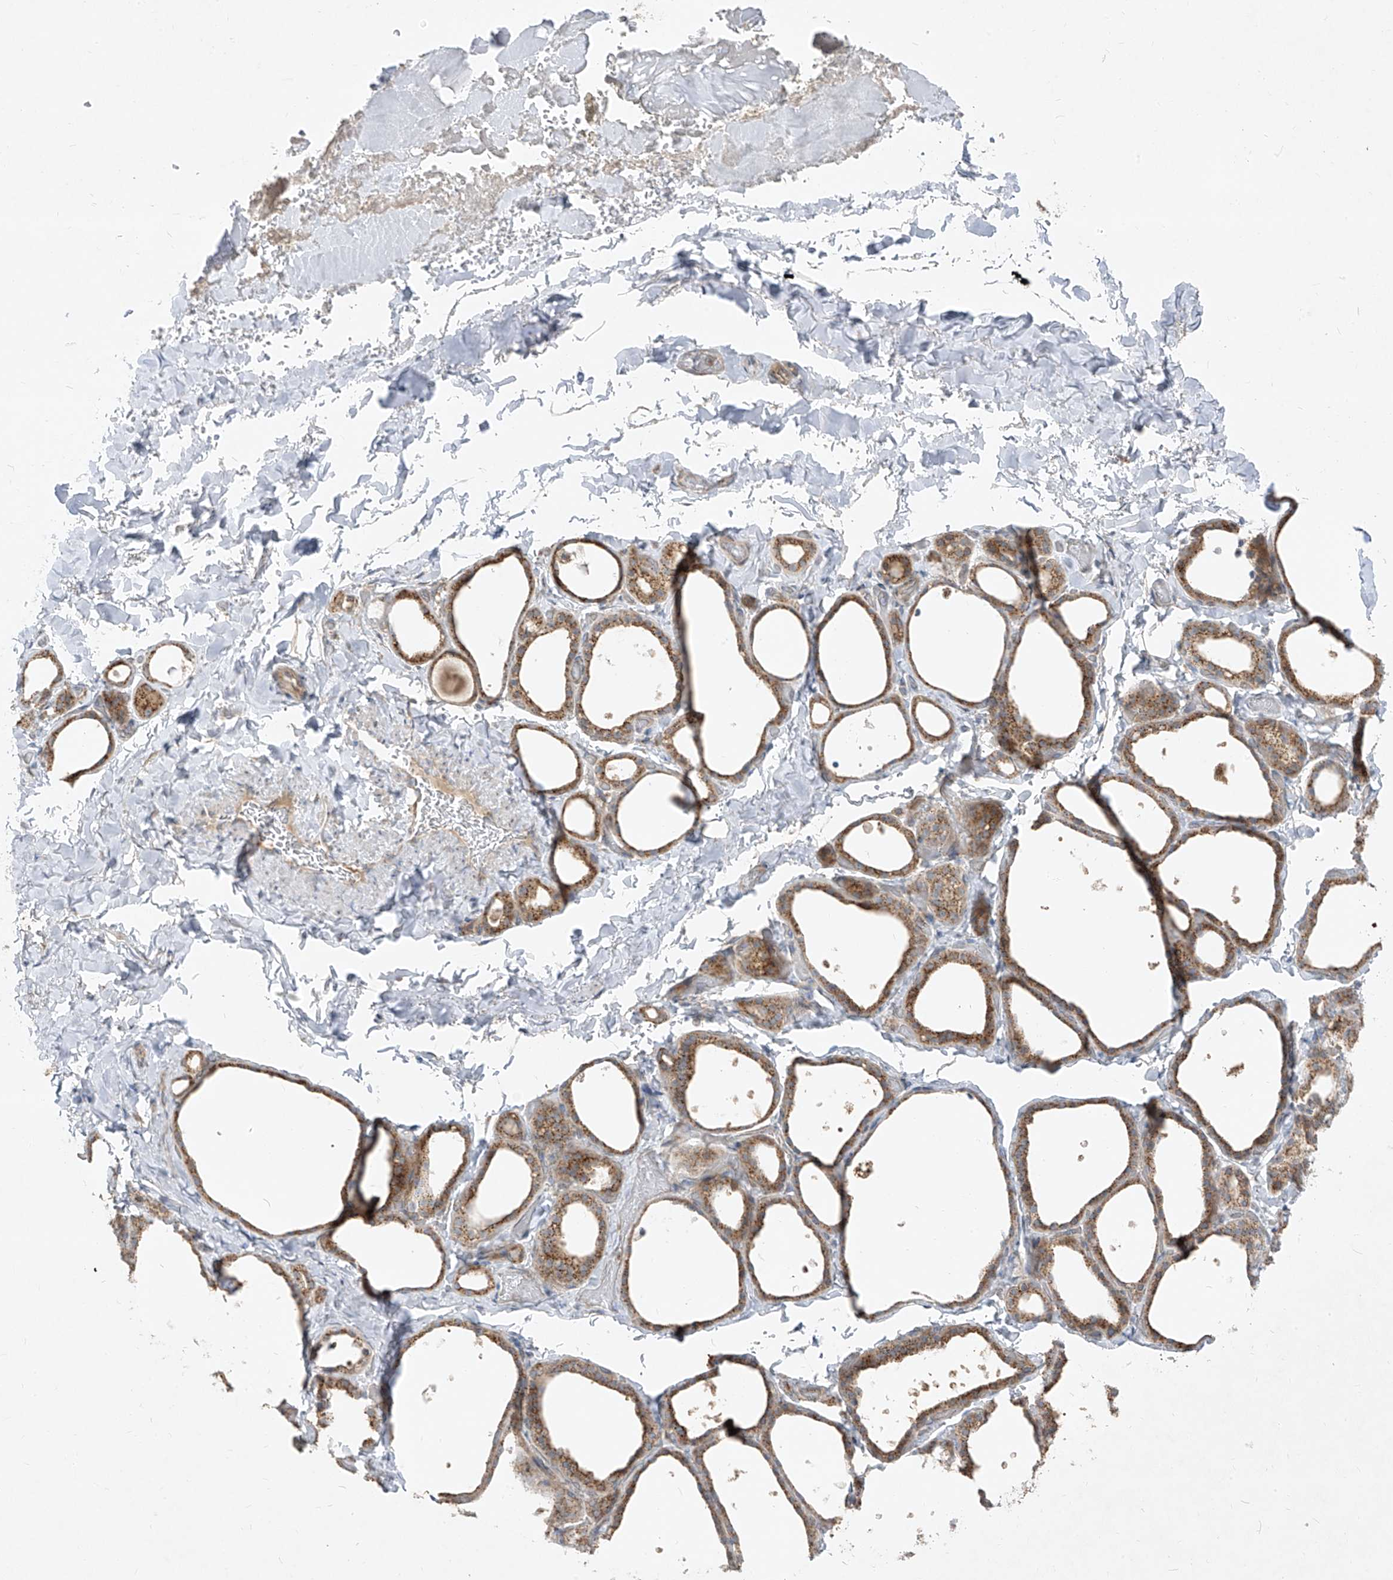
{"staining": {"intensity": "moderate", "quantity": ">75%", "location": "cytoplasmic/membranous"}, "tissue": "thyroid gland", "cell_type": "Glandular cells", "image_type": "normal", "snomed": [{"axis": "morphology", "description": "Normal tissue, NOS"}, {"axis": "topography", "description": "Thyroid gland"}], "caption": "About >75% of glandular cells in normal thyroid gland show moderate cytoplasmic/membranous protein staining as visualized by brown immunohistochemical staining.", "gene": "ABCD3", "patient": {"sex": "female", "age": 44}}